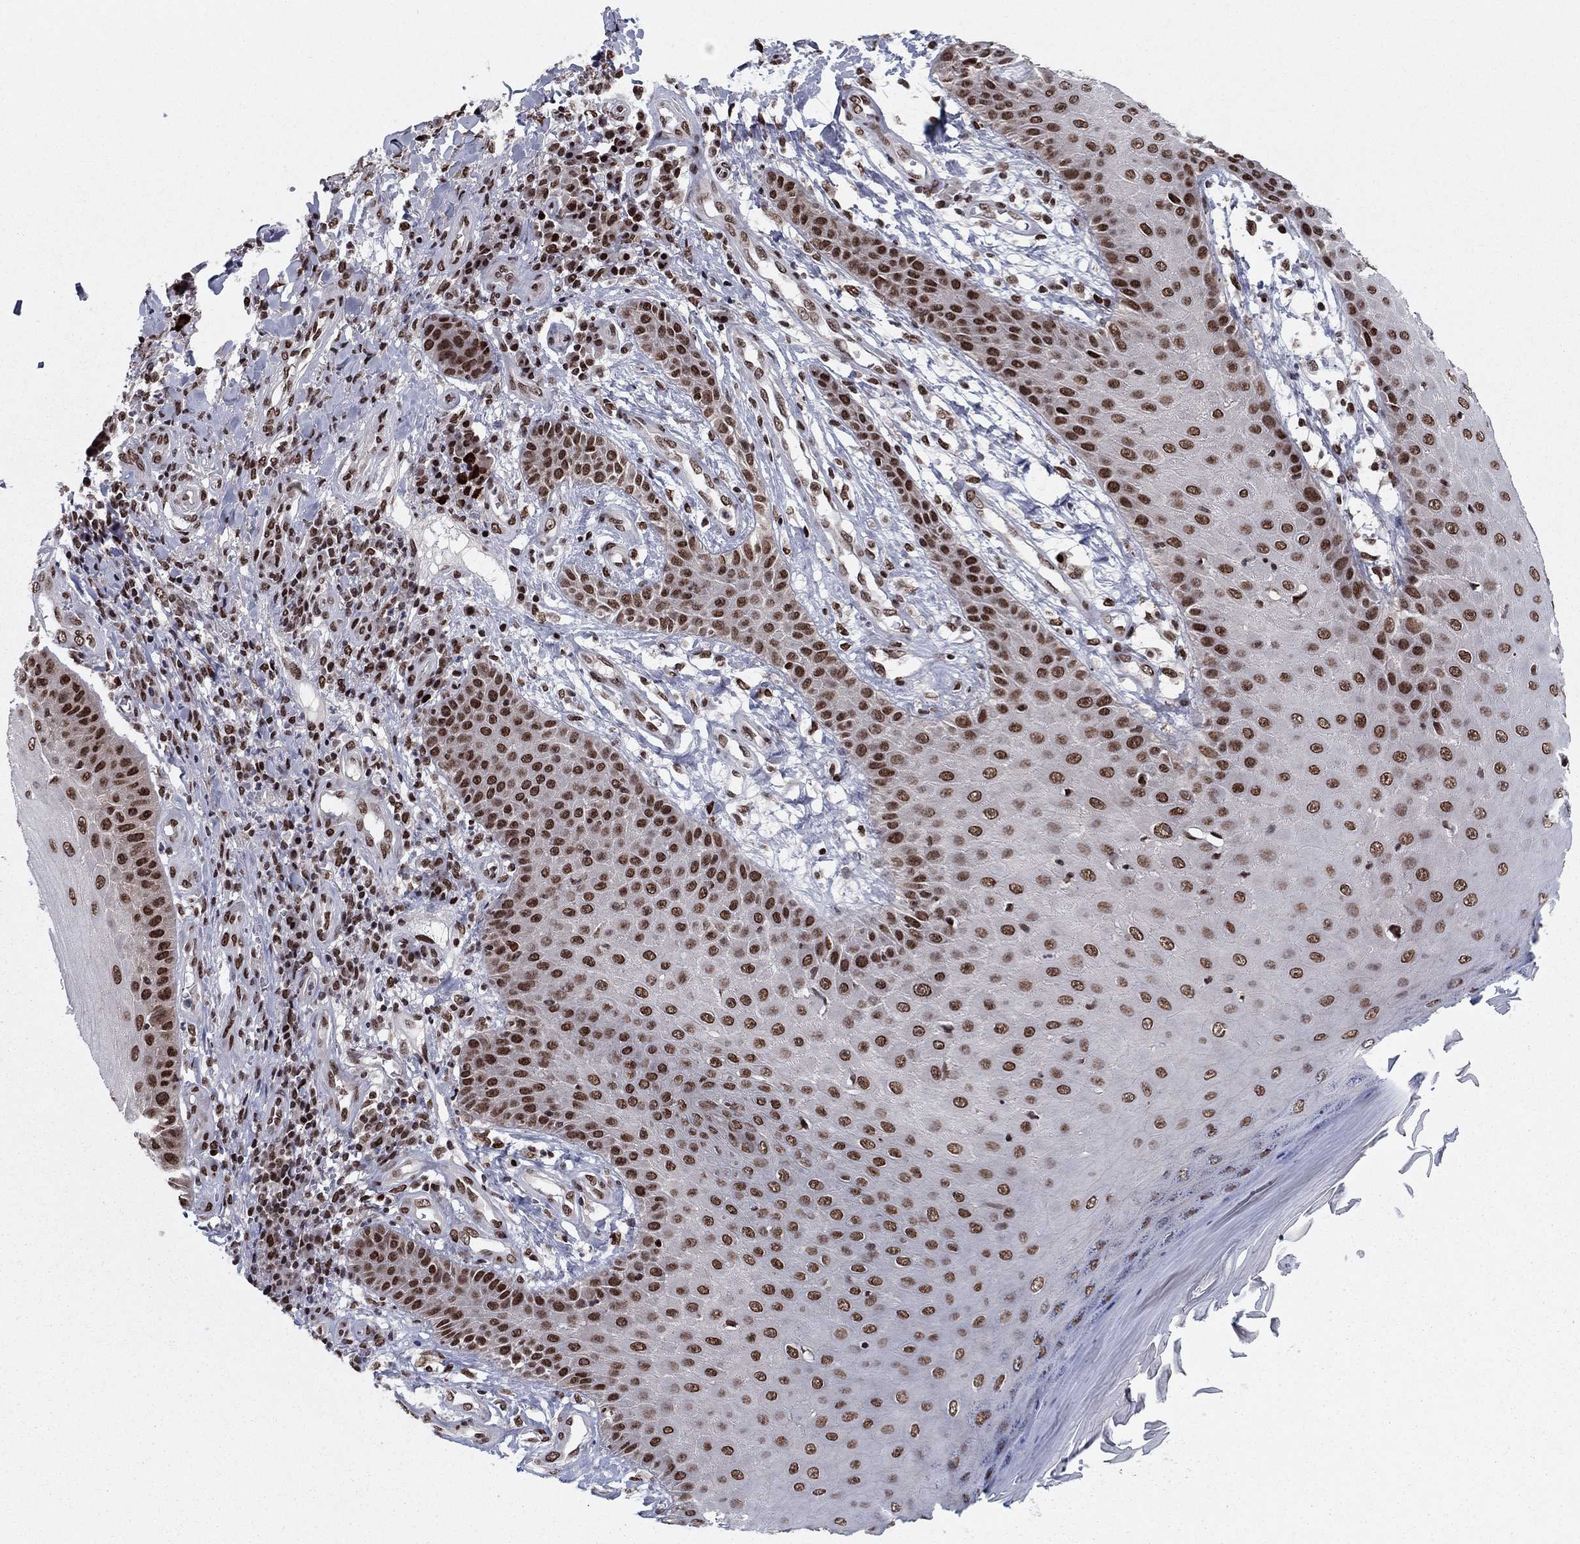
{"staining": {"intensity": "strong", "quantity": ">75%", "location": "nuclear"}, "tissue": "skin cancer", "cell_type": "Tumor cells", "image_type": "cancer", "snomed": [{"axis": "morphology", "description": "Squamous cell carcinoma, NOS"}, {"axis": "topography", "description": "Skin"}], "caption": "A high amount of strong nuclear positivity is present in about >75% of tumor cells in squamous cell carcinoma (skin) tissue. Immunohistochemistry (ihc) stains the protein in brown and the nuclei are stained blue.", "gene": "USP54", "patient": {"sex": "male", "age": 70}}